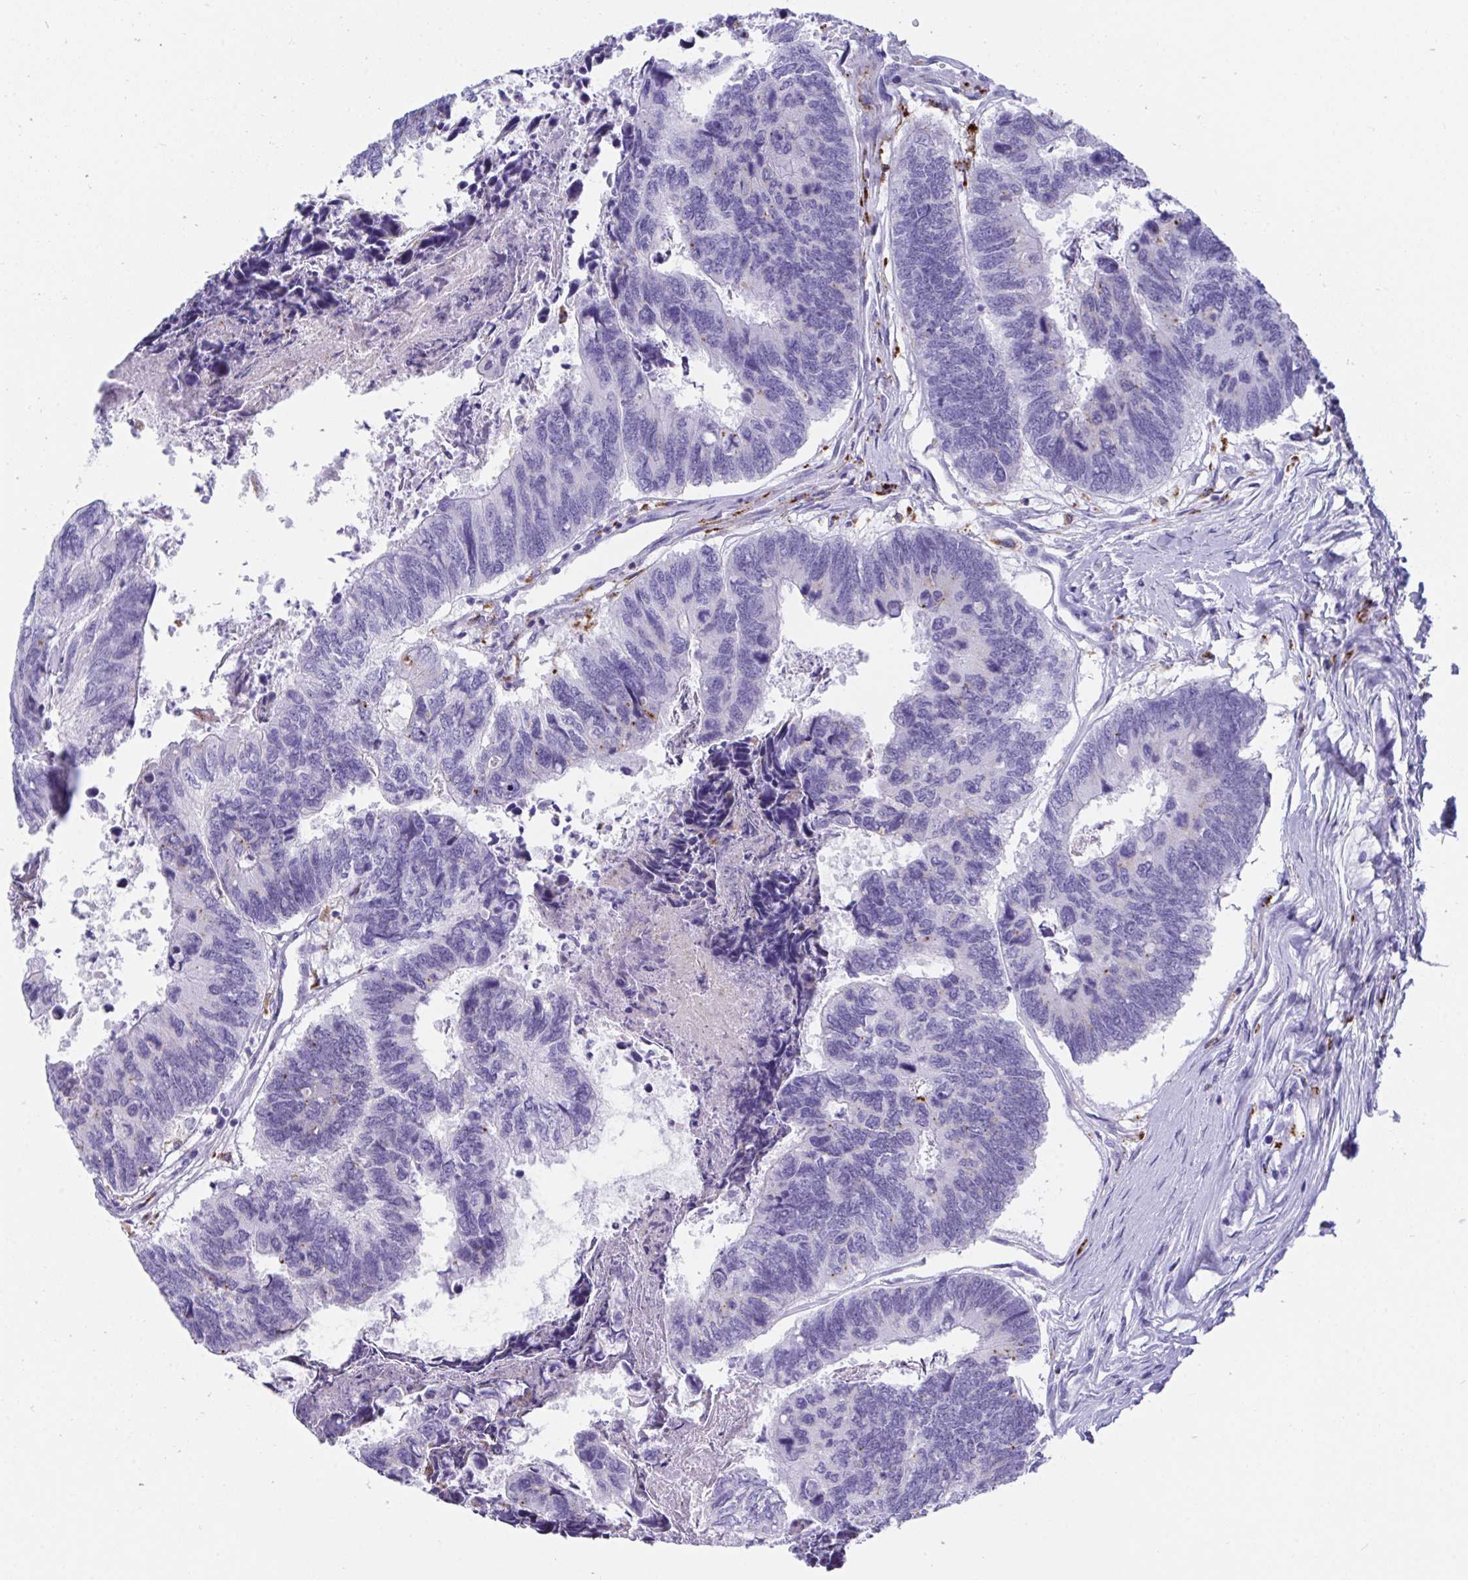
{"staining": {"intensity": "negative", "quantity": "none", "location": "none"}, "tissue": "colorectal cancer", "cell_type": "Tumor cells", "image_type": "cancer", "snomed": [{"axis": "morphology", "description": "Adenocarcinoma, NOS"}, {"axis": "topography", "description": "Colon"}], "caption": "Immunohistochemistry (IHC) micrograph of neoplastic tissue: colorectal adenocarcinoma stained with DAB exhibits no significant protein expression in tumor cells.", "gene": "CPVL", "patient": {"sex": "female", "age": 67}}